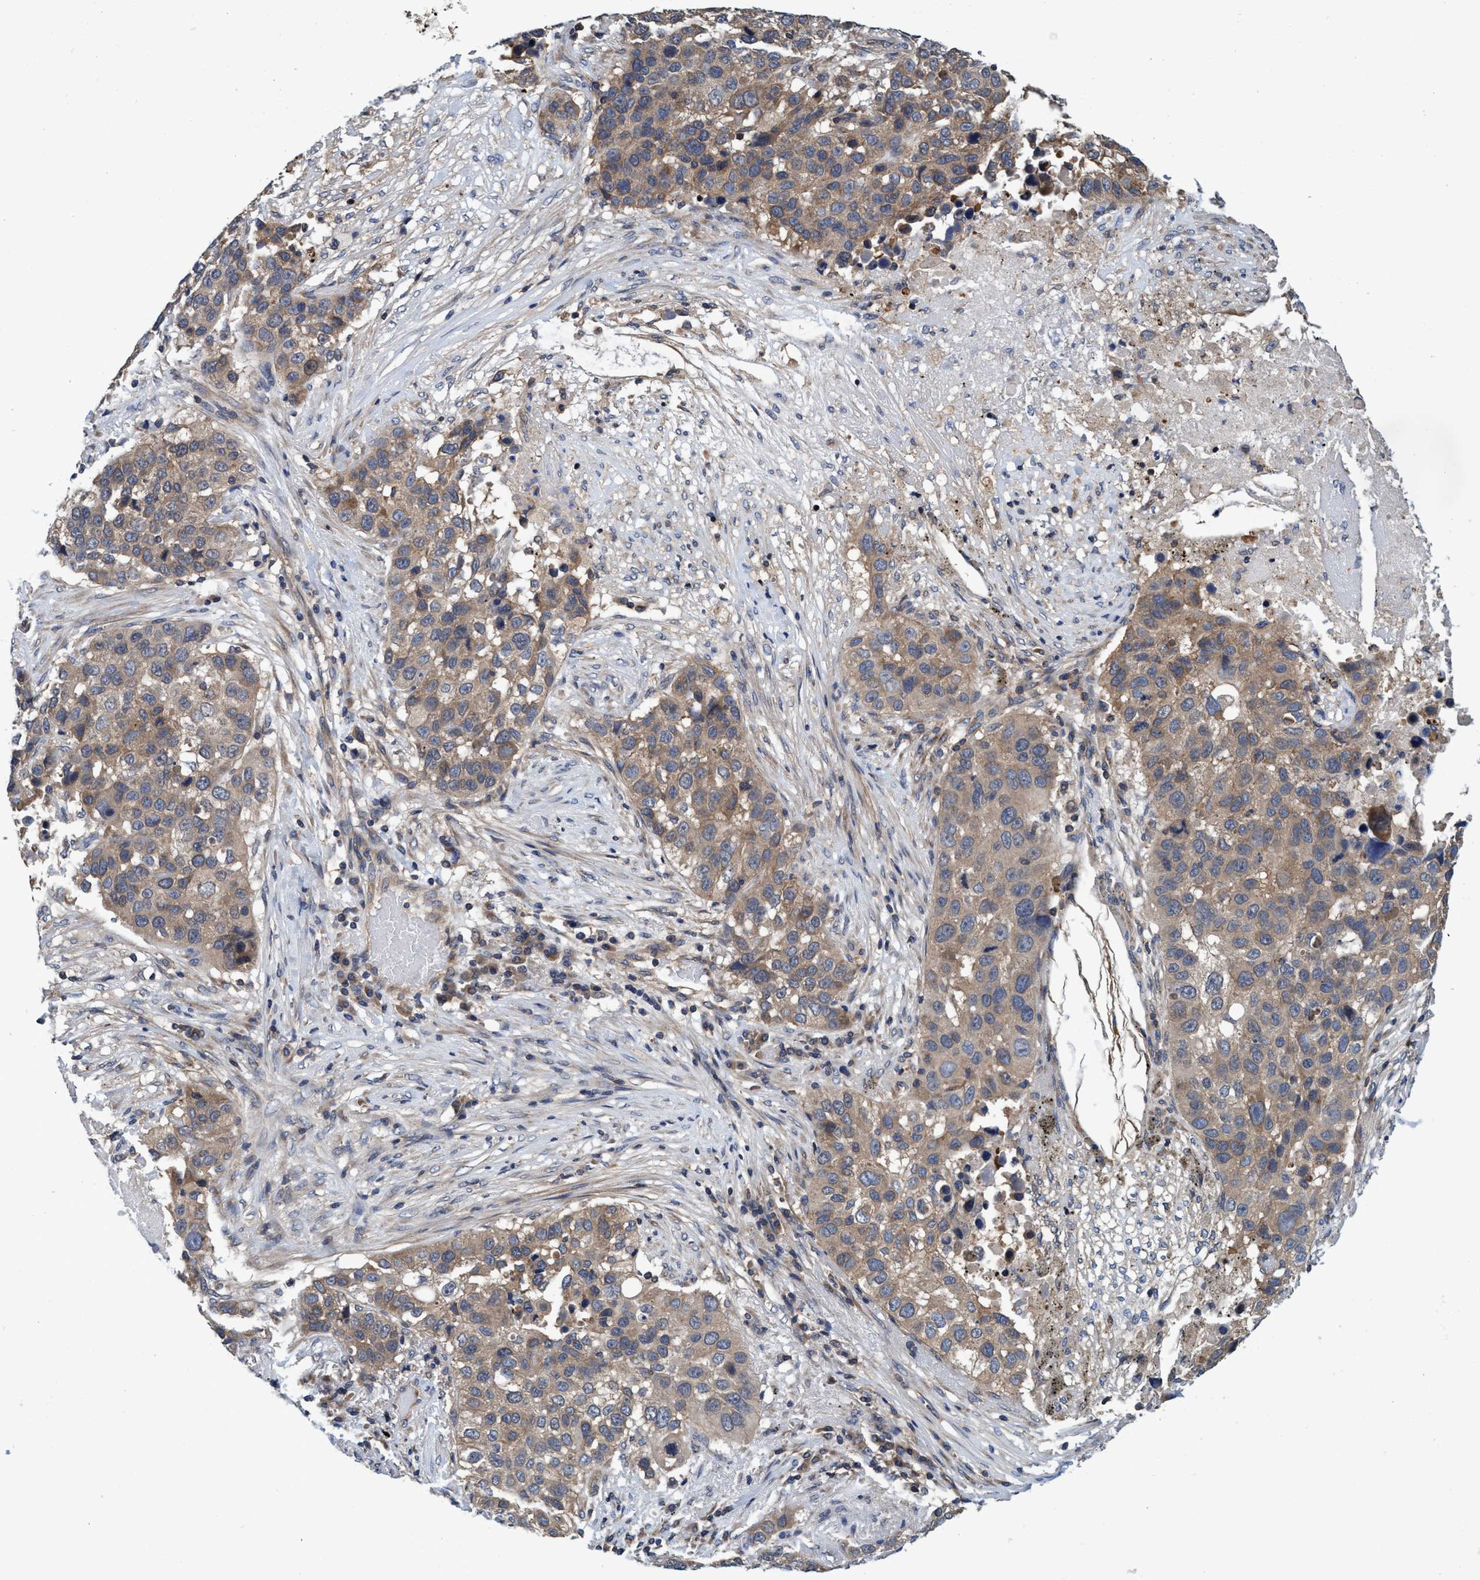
{"staining": {"intensity": "weak", "quantity": ">75%", "location": "cytoplasmic/membranous"}, "tissue": "lung cancer", "cell_type": "Tumor cells", "image_type": "cancer", "snomed": [{"axis": "morphology", "description": "Squamous cell carcinoma, NOS"}, {"axis": "topography", "description": "Lung"}], "caption": "The image displays a brown stain indicating the presence of a protein in the cytoplasmic/membranous of tumor cells in lung cancer (squamous cell carcinoma).", "gene": "CALCOCO2", "patient": {"sex": "male", "age": 57}}